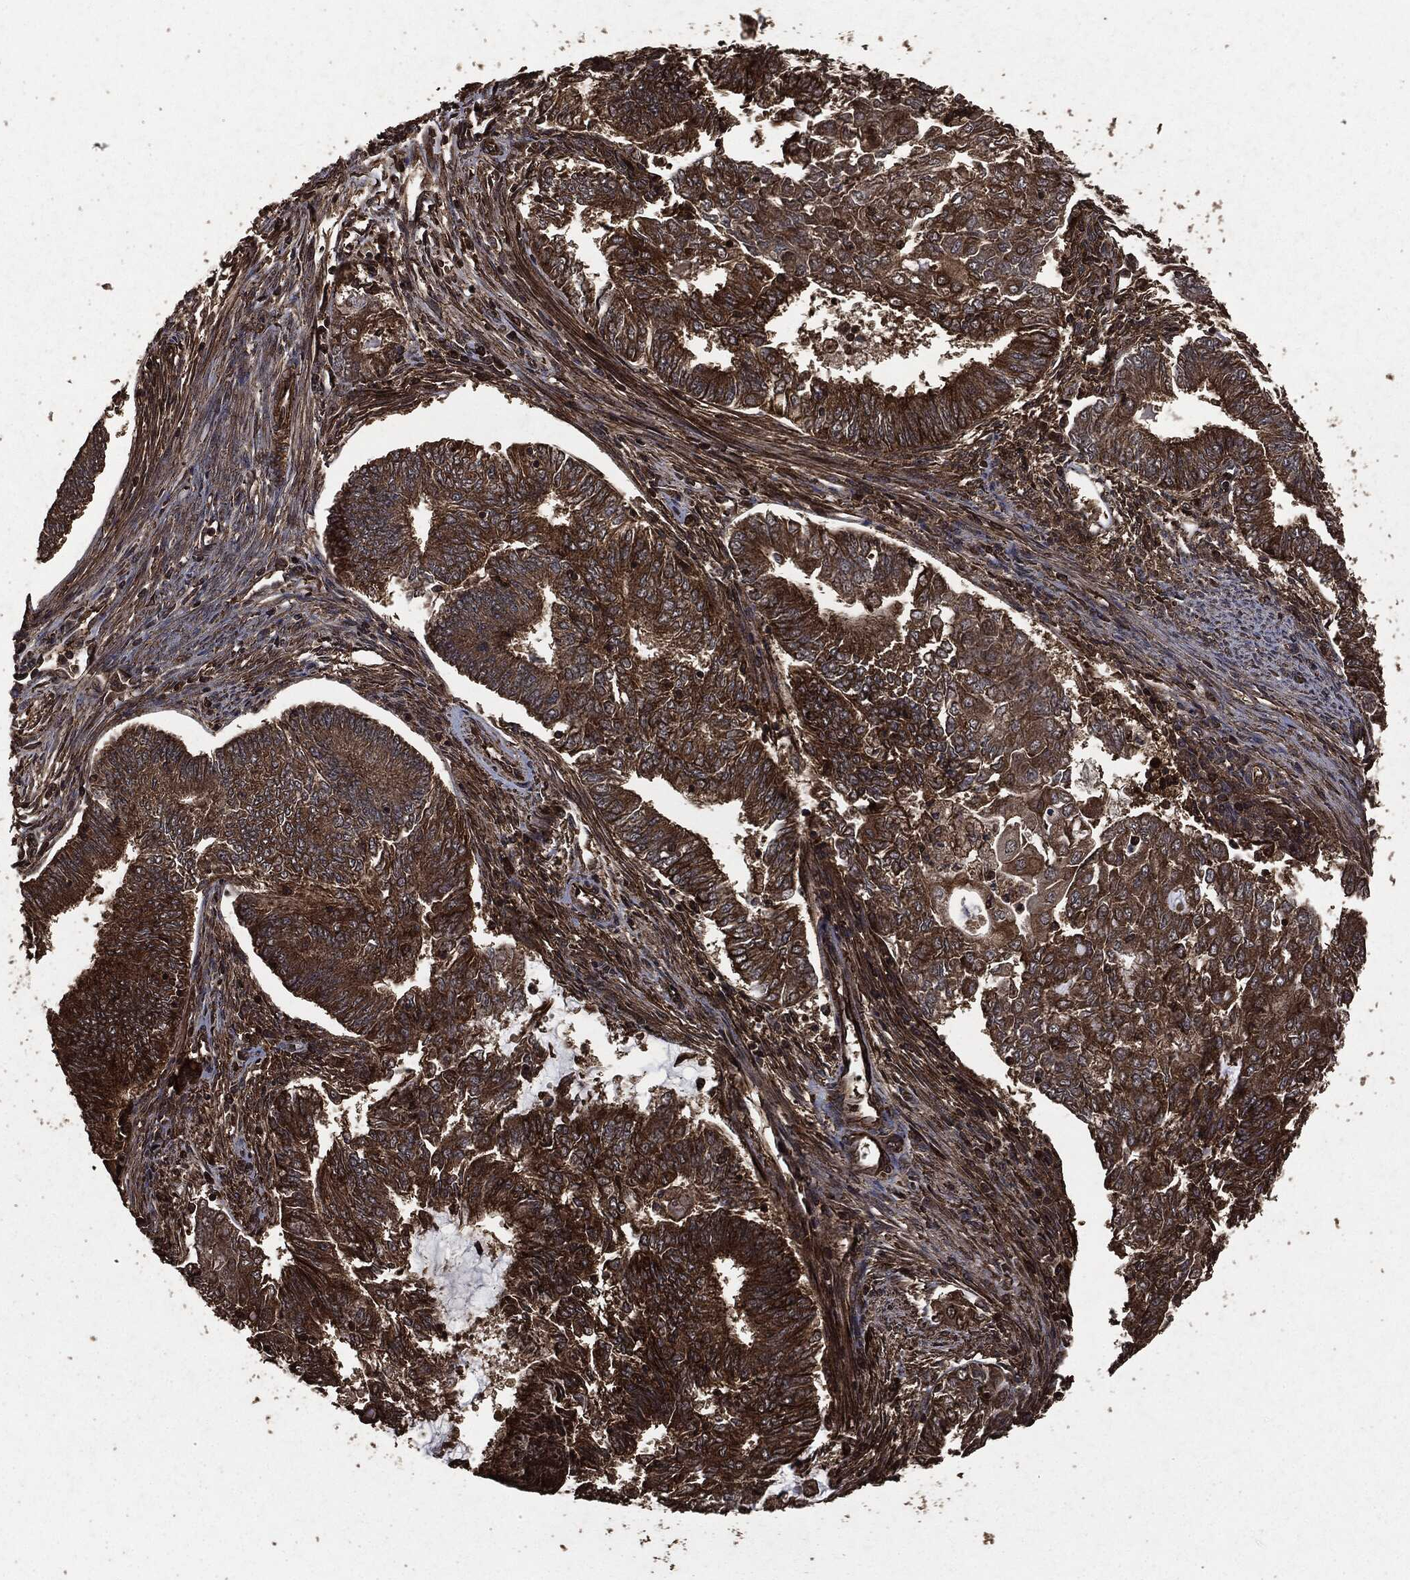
{"staining": {"intensity": "strong", "quantity": "25%-75%", "location": "cytoplasmic/membranous"}, "tissue": "endometrial cancer", "cell_type": "Tumor cells", "image_type": "cancer", "snomed": [{"axis": "morphology", "description": "Adenocarcinoma, NOS"}, {"axis": "topography", "description": "Endometrium"}], "caption": "Endometrial cancer stained with a brown dye displays strong cytoplasmic/membranous positive staining in approximately 25%-75% of tumor cells.", "gene": "HRAS", "patient": {"sex": "female", "age": 62}}